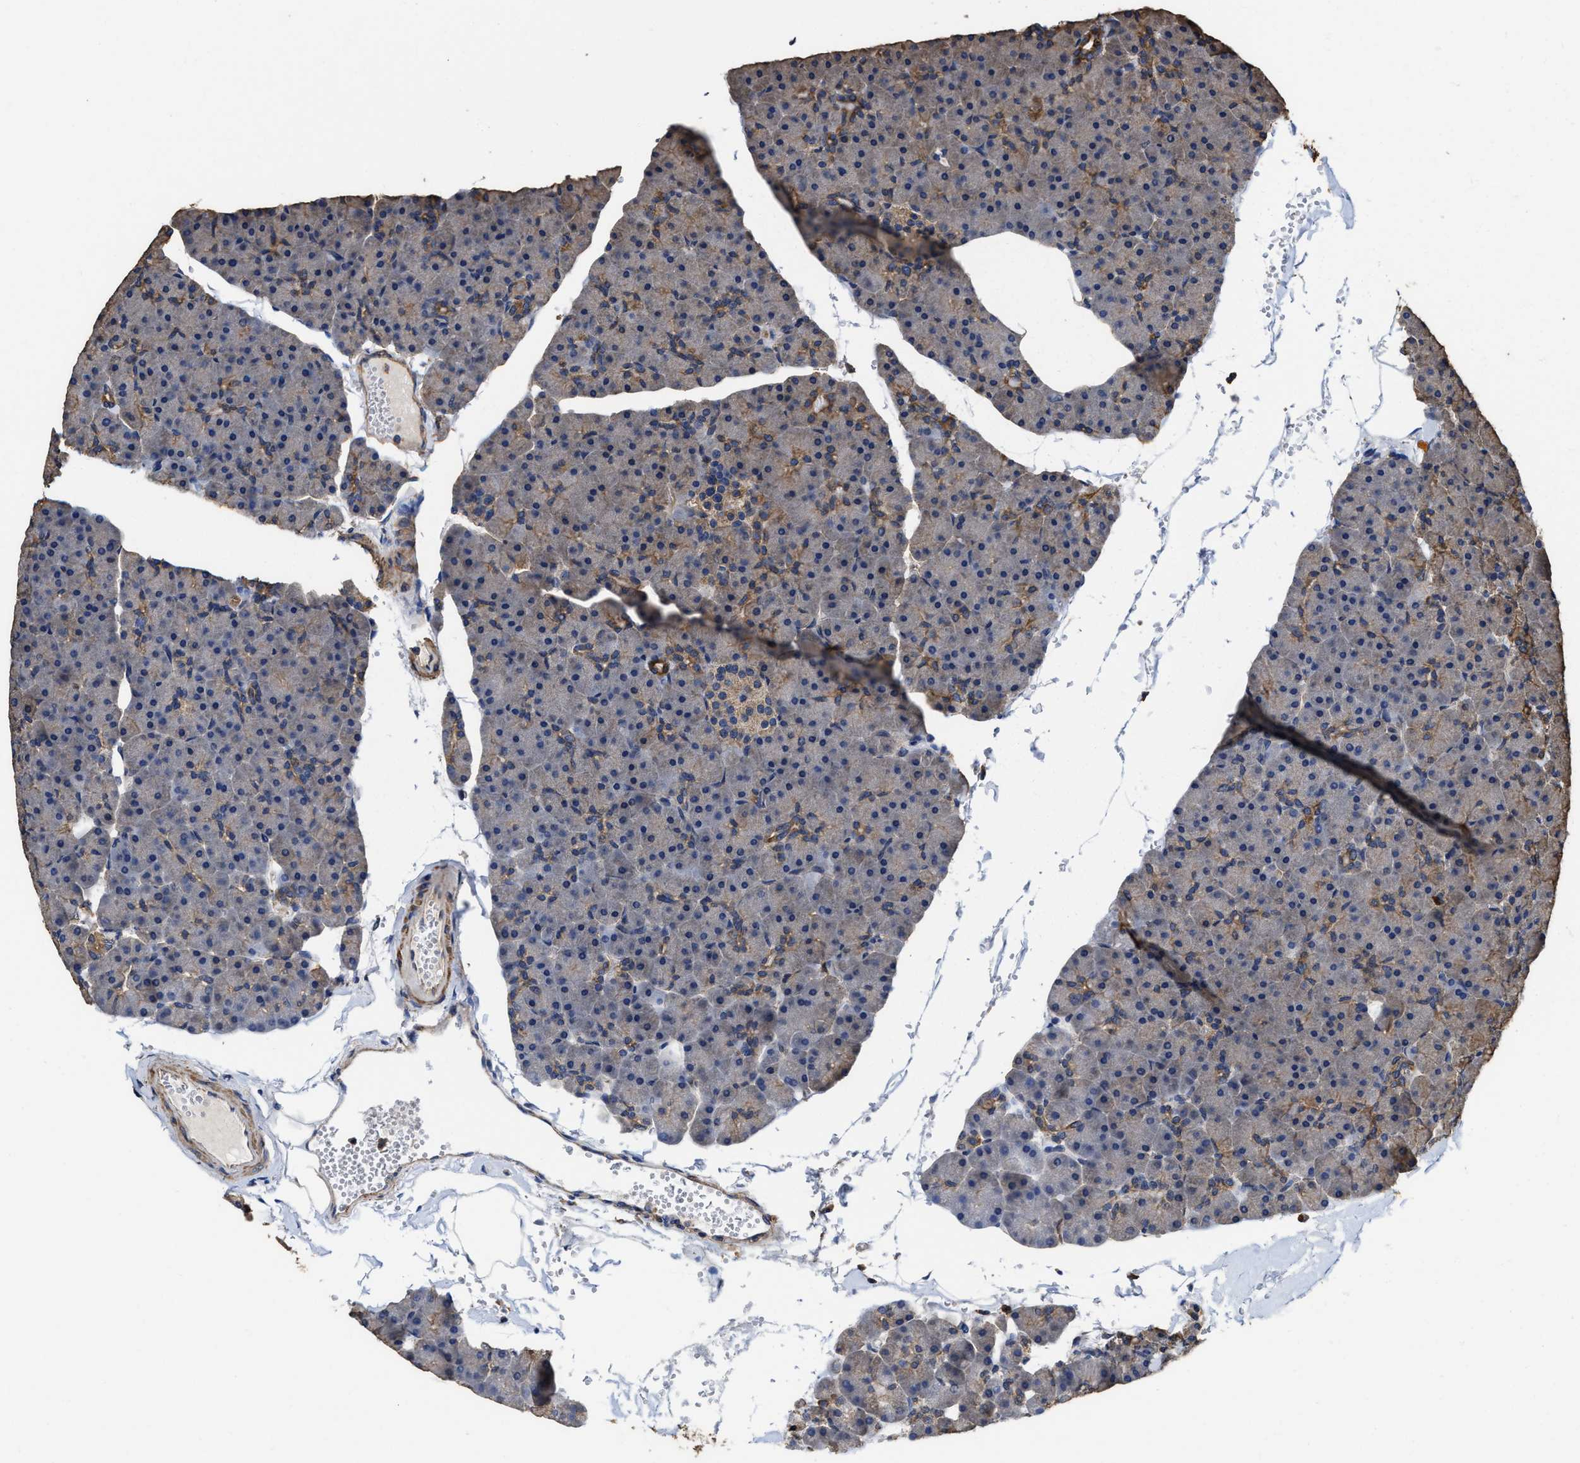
{"staining": {"intensity": "moderate", "quantity": "<25%", "location": "cytoplasmic/membranous"}, "tissue": "pancreas", "cell_type": "Exocrine glandular cells", "image_type": "normal", "snomed": [{"axis": "morphology", "description": "Normal tissue, NOS"}, {"axis": "topography", "description": "Pancreas"}], "caption": "Immunohistochemical staining of unremarkable human pancreas demonstrates <25% levels of moderate cytoplasmic/membranous protein expression in approximately <25% of exocrine glandular cells. The staining was performed using DAB to visualize the protein expression in brown, while the nuclei were stained in blue with hematoxylin (Magnification: 20x).", "gene": "SFXN4", "patient": {"sex": "male", "age": 35}}